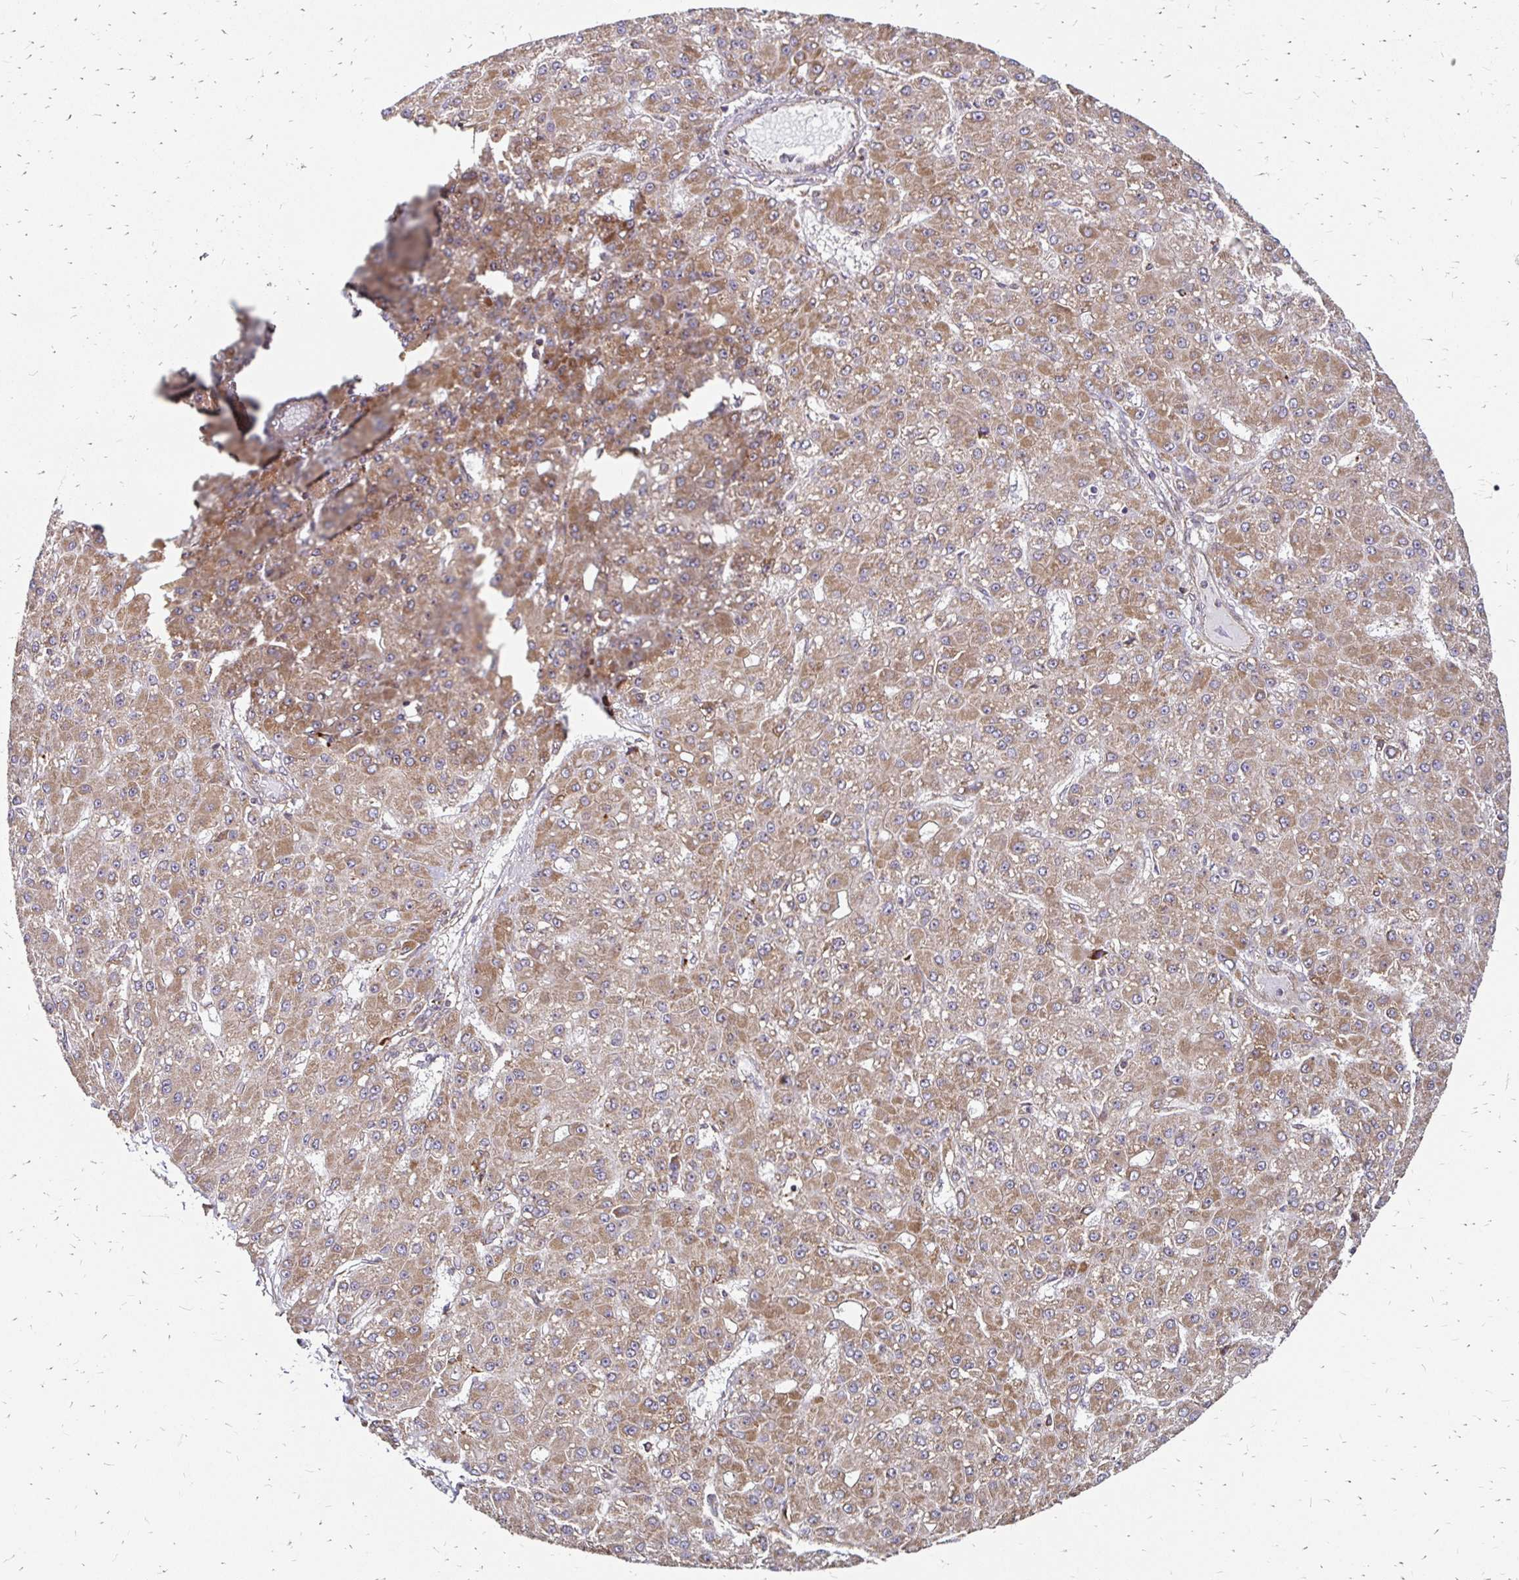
{"staining": {"intensity": "weak", "quantity": ">75%", "location": "cytoplasmic/membranous"}, "tissue": "liver cancer", "cell_type": "Tumor cells", "image_type": "cancer", "snomed": [{"axis": "morphology", "description": "Carcinoma, Hepatocellular, NOS"}, {"axis": "topography", "description": "Liver"}], "caption": "Liver cancer (hepatocellular carcinoma) stained for a protein shows weak cytoplasmic/membranous positivity in tumor cells.", "gene": "ZW10", "patient": {"sex": "male", "age": 67}}